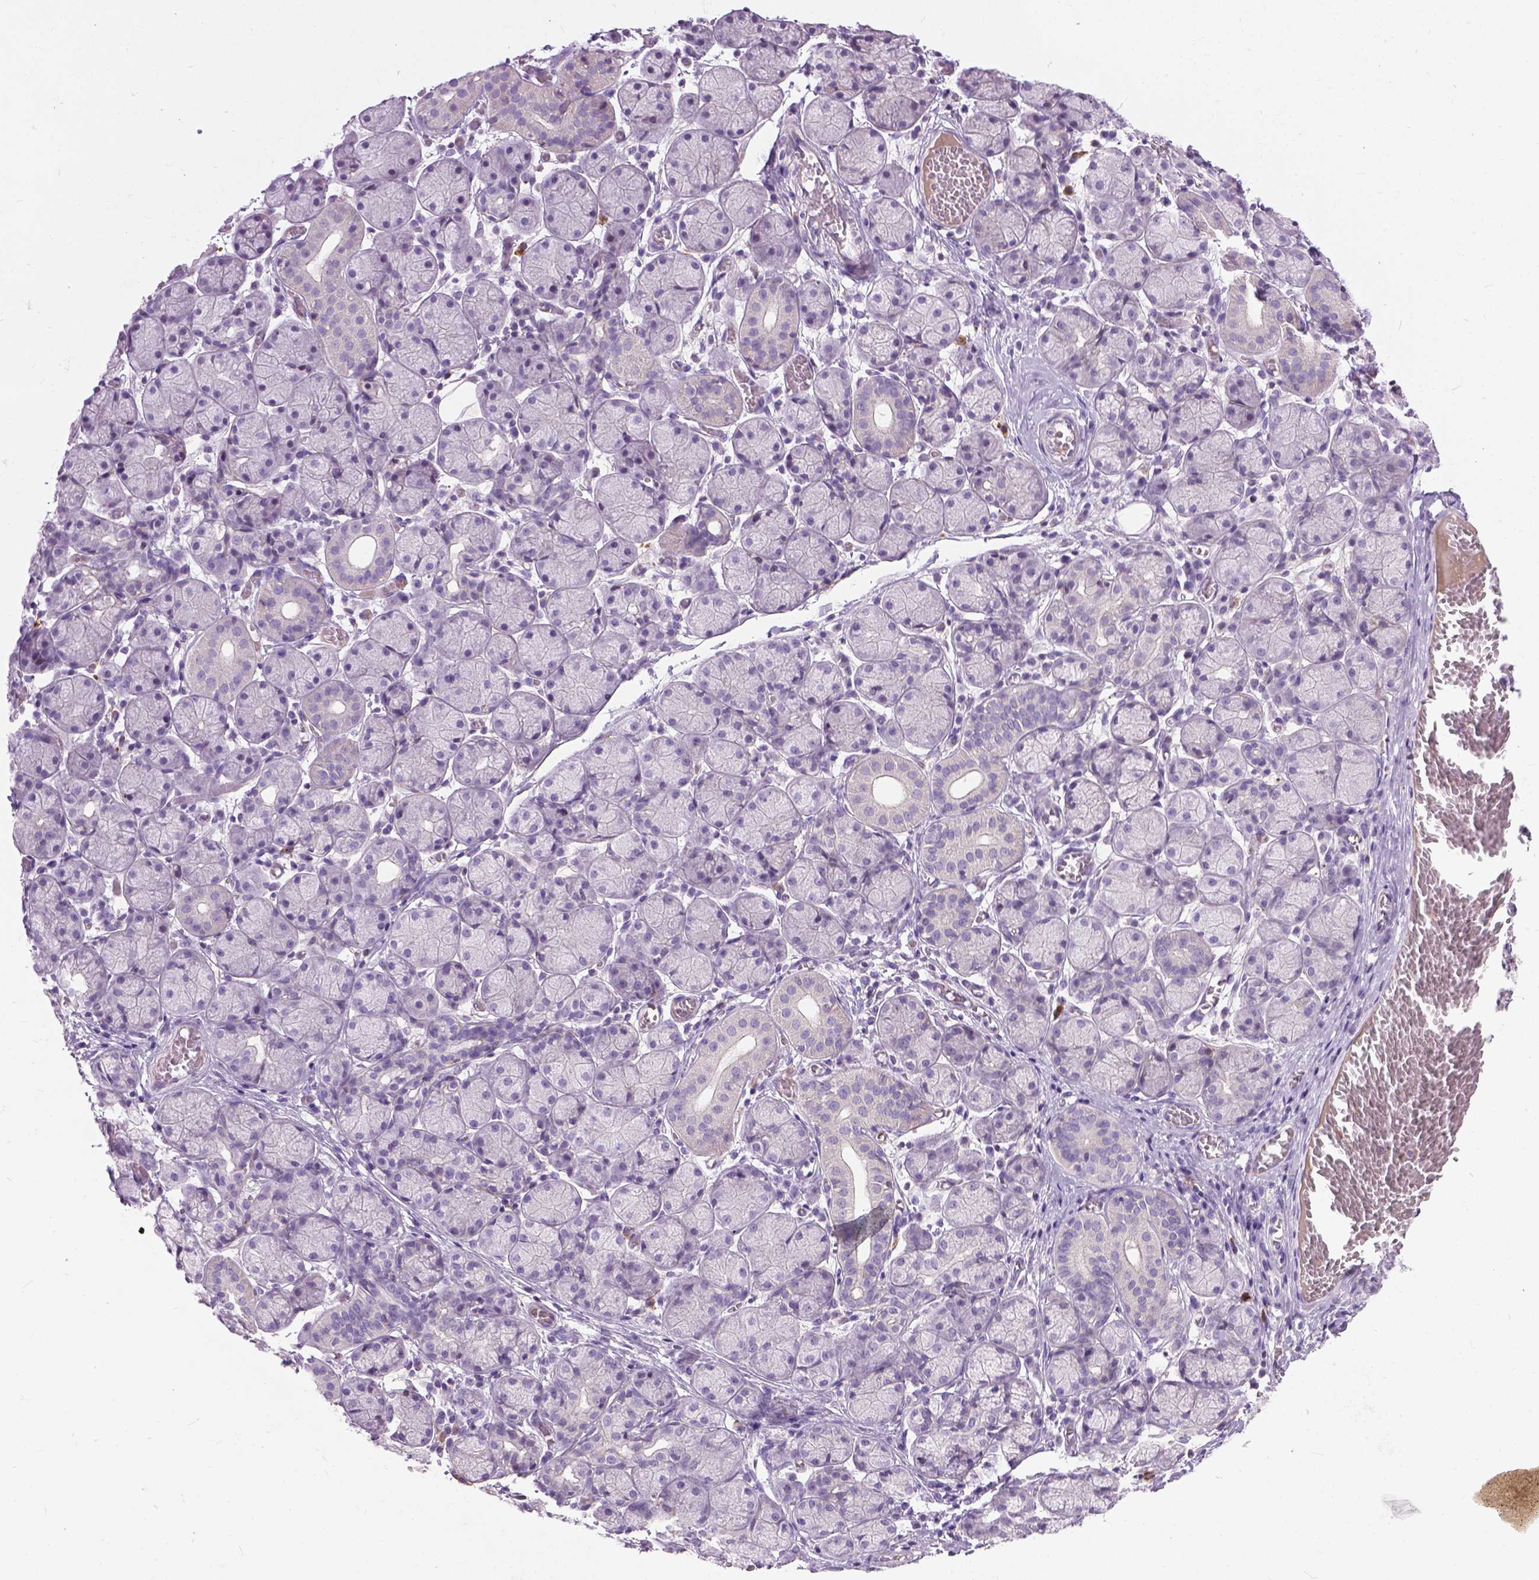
{"staining": {"intensity": "negative", "quantity": "none", "location": "none"}, "tissue": "salivary gland", "cell_type": "Glandular cells", "image_type": "normal", "snomed": [{"axis": "morphology", "description": "Normal tissue, NOS"}, {"axis": "topography", "description": "Salivary gland"}, {"axis": "topography", "description": "Peripheral nerve tissue"}], "caption": "Glandular cells show no significant expression in normal salivary gland.", "gene": "JAK3", "patient": {"sex": "female", "age": 24}}